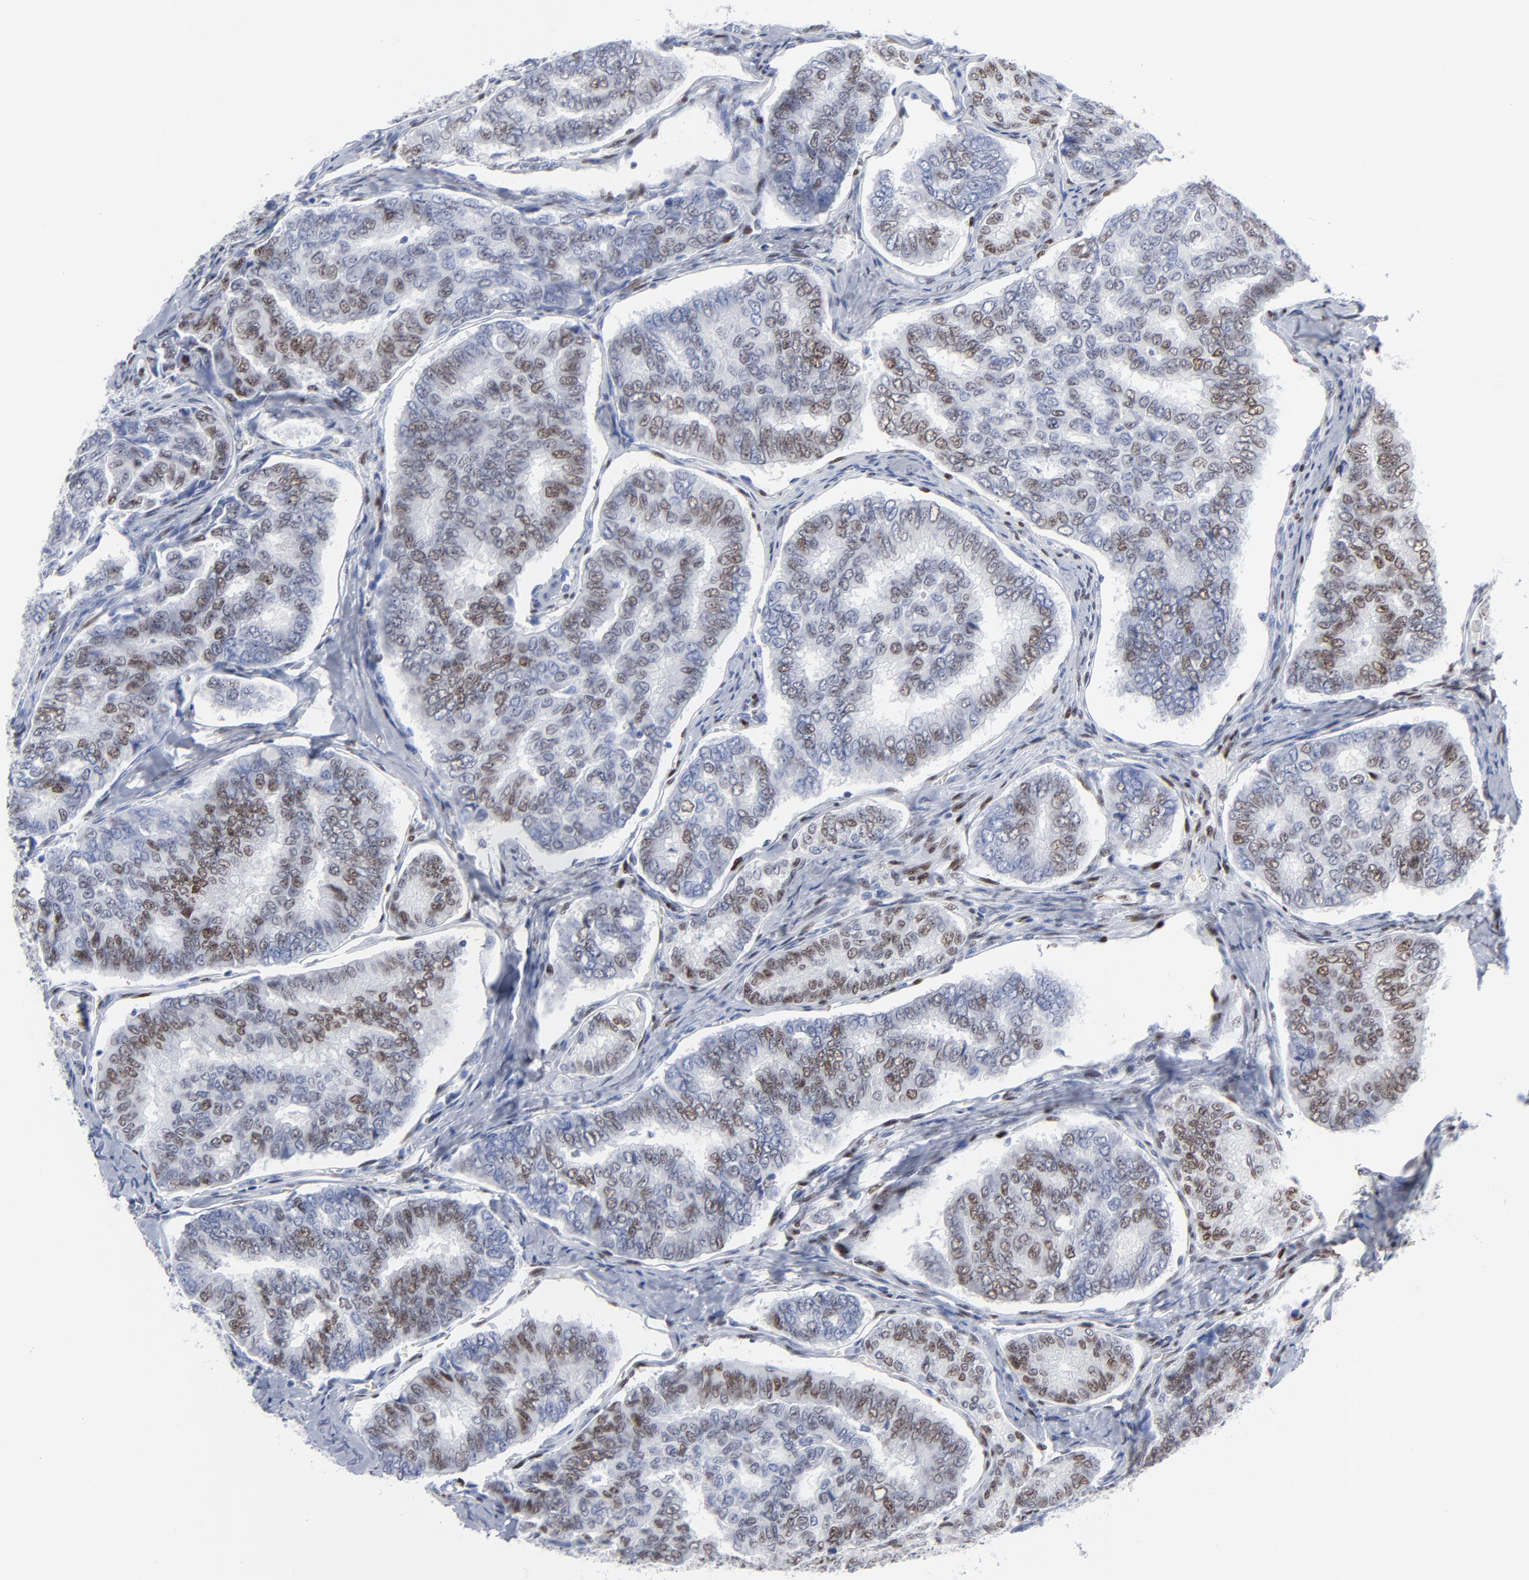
{"staining": {"intensity": "moderate", "quantity": "25%-75%", "location": "nuclear"}, "tissue": "thyroid cancer", "cell_type": "Tumor cells", "image_type": "cancer", "snomed": [{"axis": "morphology", "description": "Papillary adenocarcinoma, NOS"}, {"axis": "topography", "description": "Thyroid gland"}], "caption": "The immunohistochemical stain highlights moderate nuclear staining in tumor cells of thyroid papillary adenocarcinoma tissue. The protein of interest is stained brown, and the nuclei are stained in blue (DAB IHC with brightfield microscopy, high magnification).", "gene": "JUN", "patient": {"sex": "female", "age": 35}}